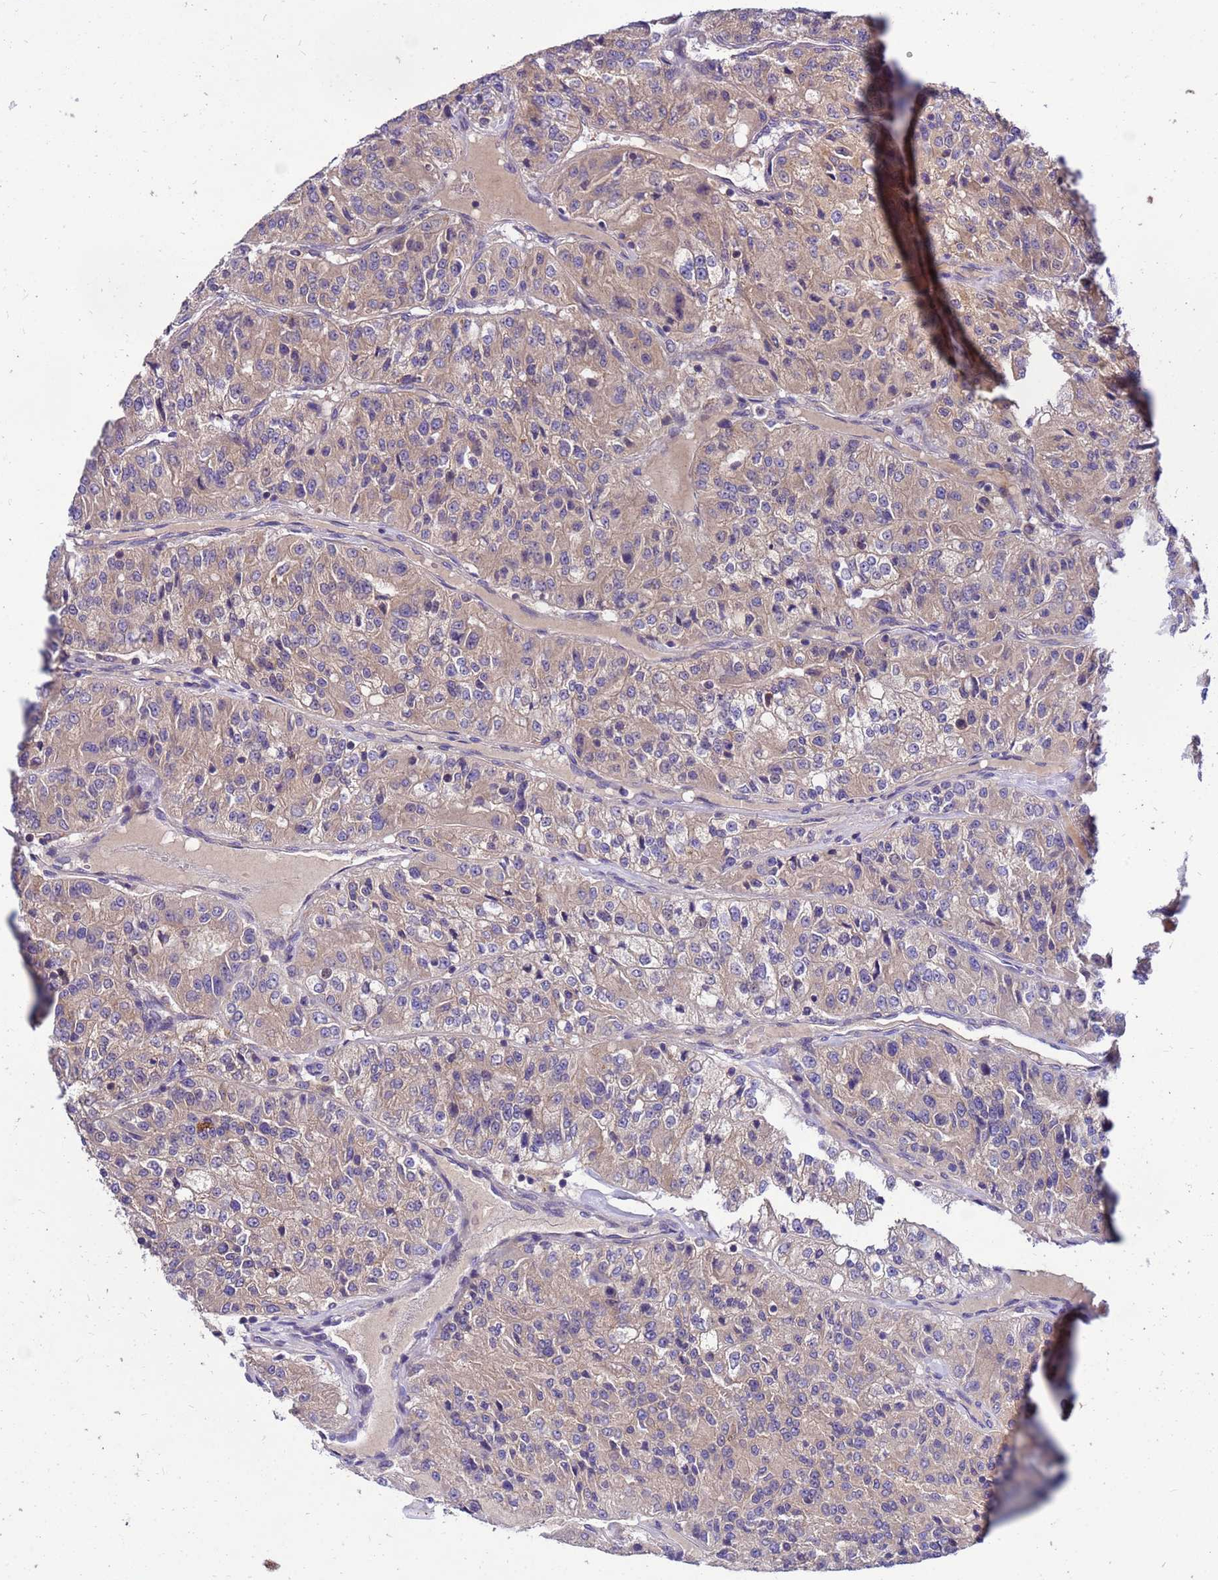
{"staining": {"intensity": "weak", "quantity": "25%-75%", "location": "cytoplasmic/membranous"}, "tissue": "renal cancer", "cell_type": "Tumor cells", "image_type": "cancer", "snomed": [{"axis": "morphology", "description": "Adenocarcinoma, NOS"}, {"axis": "topography", "description": "Kidney"}], "caption": "Renal adenocarcinoma stained with immunohistochemistry (IHC) displays weak cytoplasmic/membranous staining in about 25%-75% of tumor cells.", "gene": "GET3", "patient": {"sex": "female", "age": 63}}